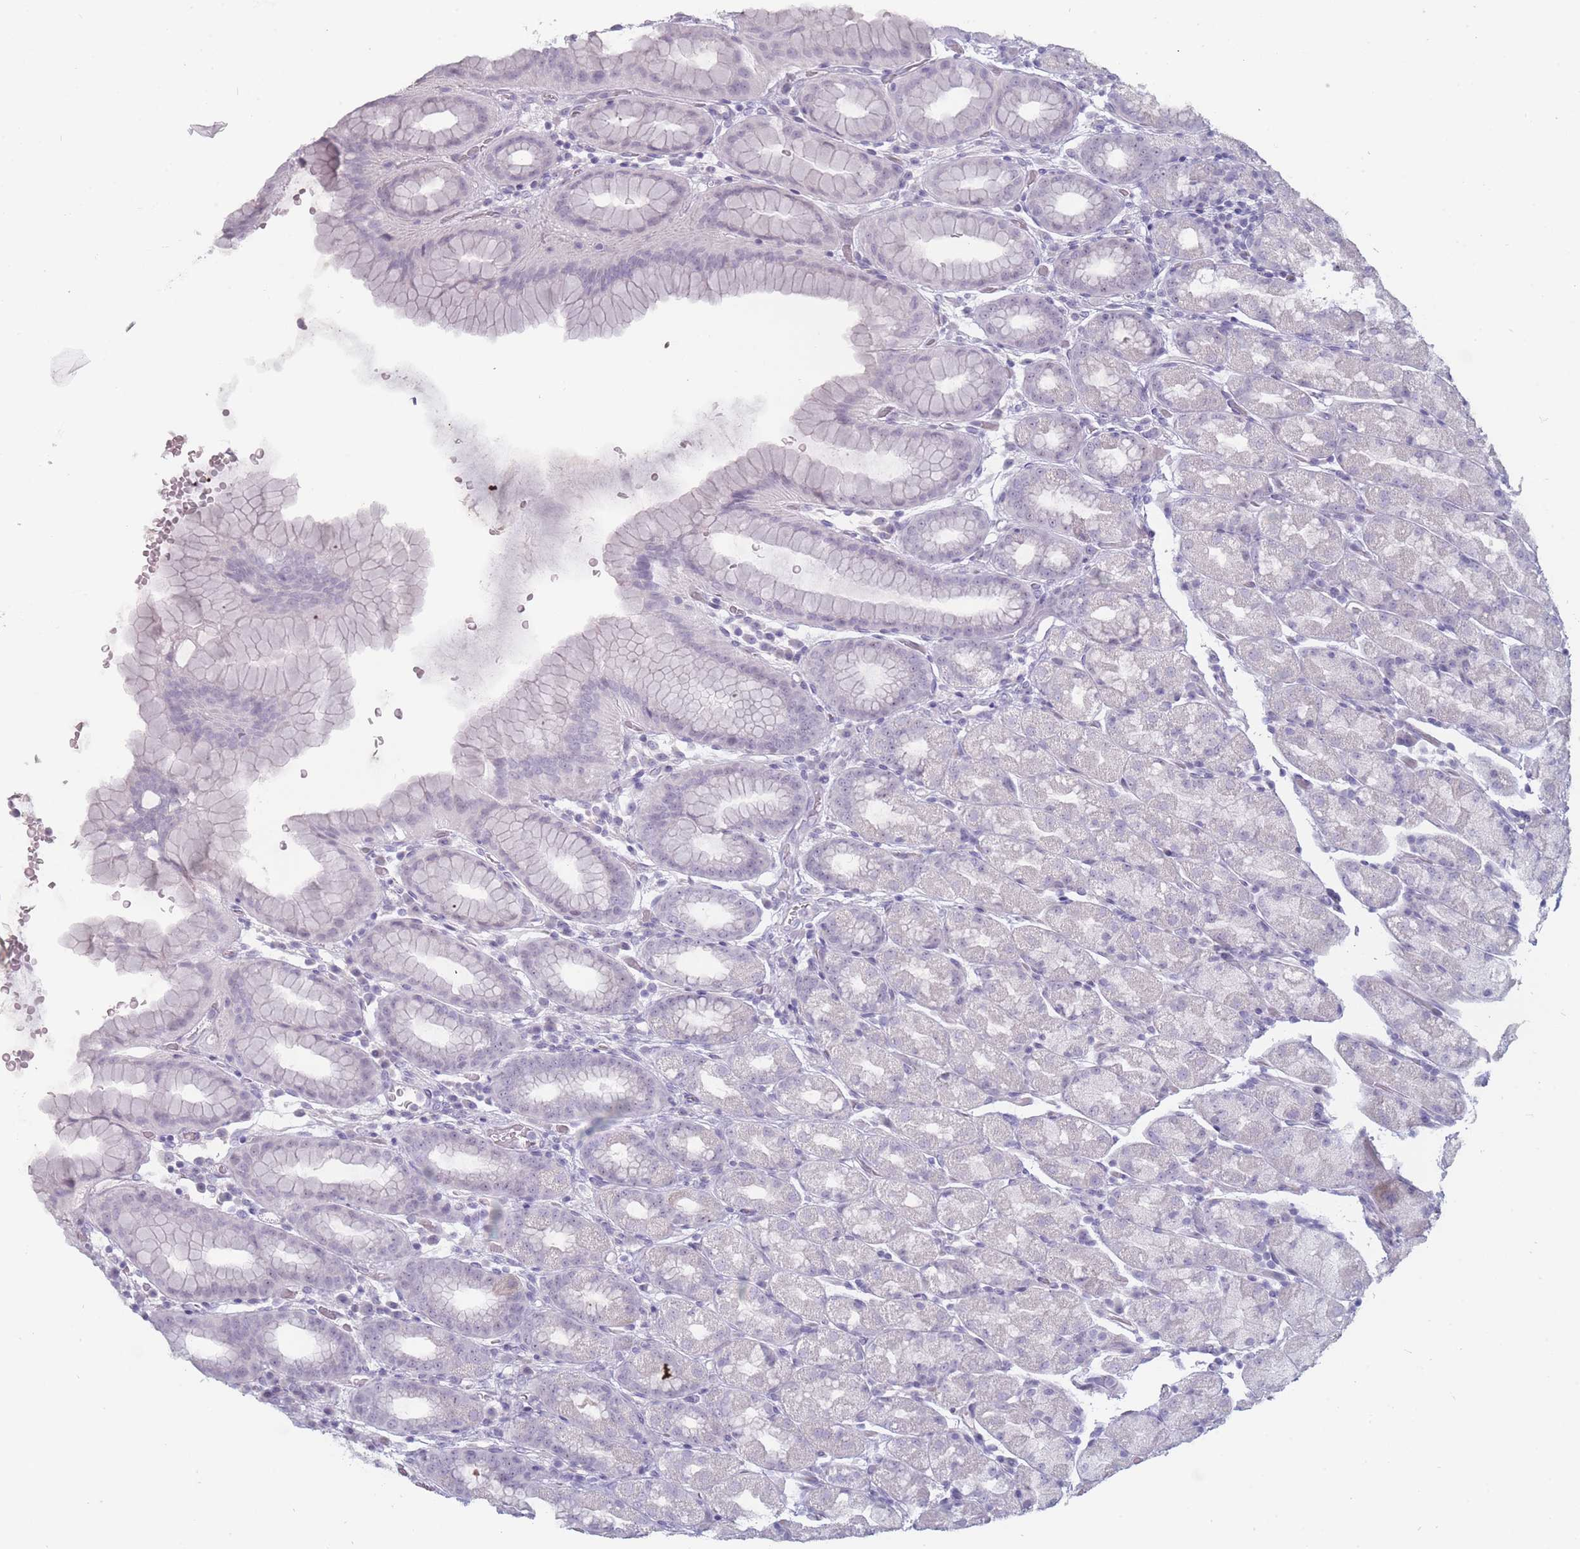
{"staining": {"intensity": "negative", "quantity": "none", "location": "none"}, "tissue": "stomach", "cell_type": "Glandular cells", "image_type": "normal", "snomed": [{"axis": "morphology", "description": "Normal tissue, NOS"}, {"axis": "topography", "description": "Stomach, upper"}, {"axis": "topography", "description": "Stomach, lower"}, {"axis": "topography", "description": "Small intestine"}], "caption": "Glandular cells are negative for brown protein staining in benign stomach. (Brightfield microscopy of DAB immunohistochemistry at high magnification).", "gene": "ROS1", "patient": {"sex": "male", "age": 68}}